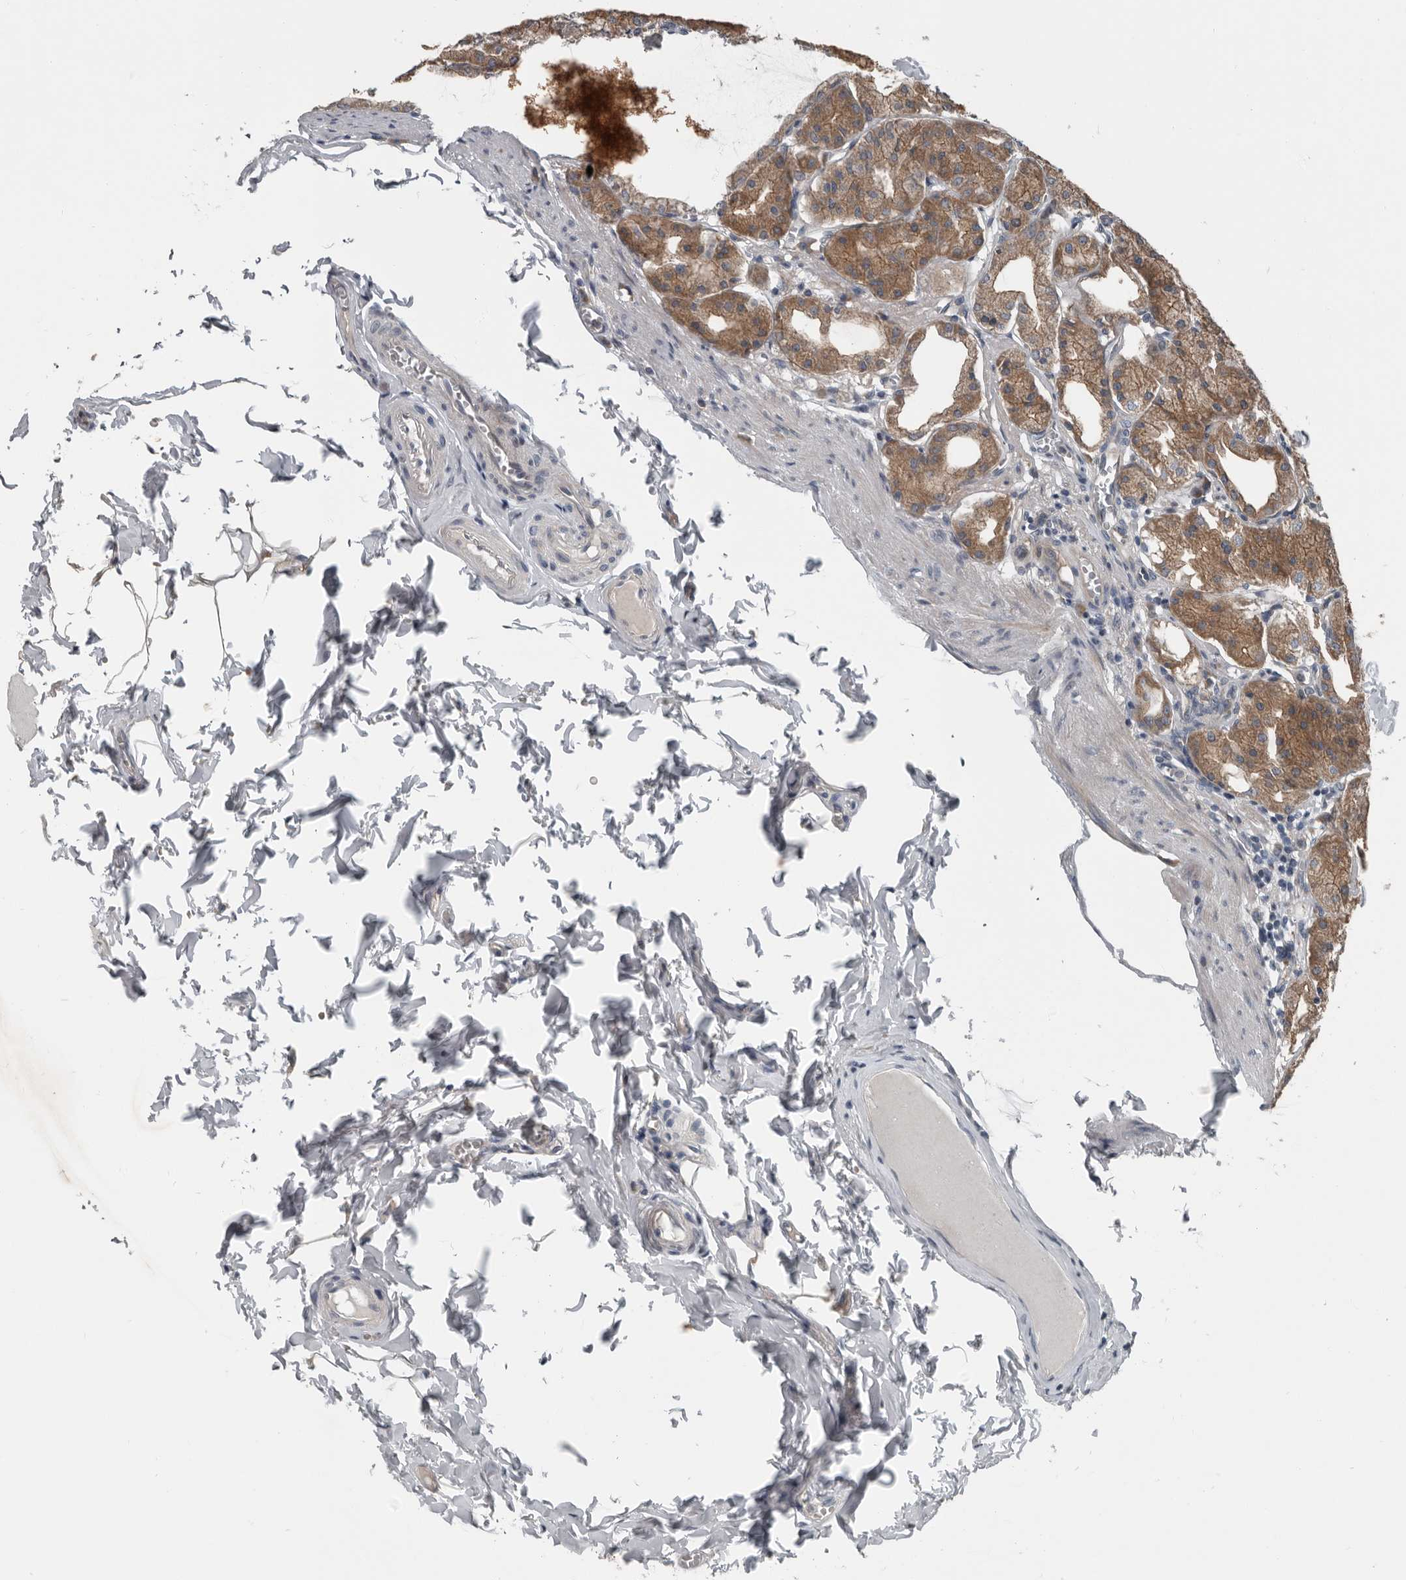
{"staining": {"intensity": "moderate", "quantity": ">75%", "location": "cytoplasmic/membranous"}, "tissue": "stomach", "cell_type": "Glandular cells", "image_type": "normal", "snomed": [{"axis": "morphology", "description": "Normal tissue, NOS"}, {"axis": "topography", "description": "Stomach, lower"}], "caption": "Immunohistochemical staining of unremarkable stomach displays moderate cytoplasmic/membranous protein positivity in approximately >75% of glandular cells.", "gene": "TMEM199", "patient": {"sex": "male", "age": 71}}